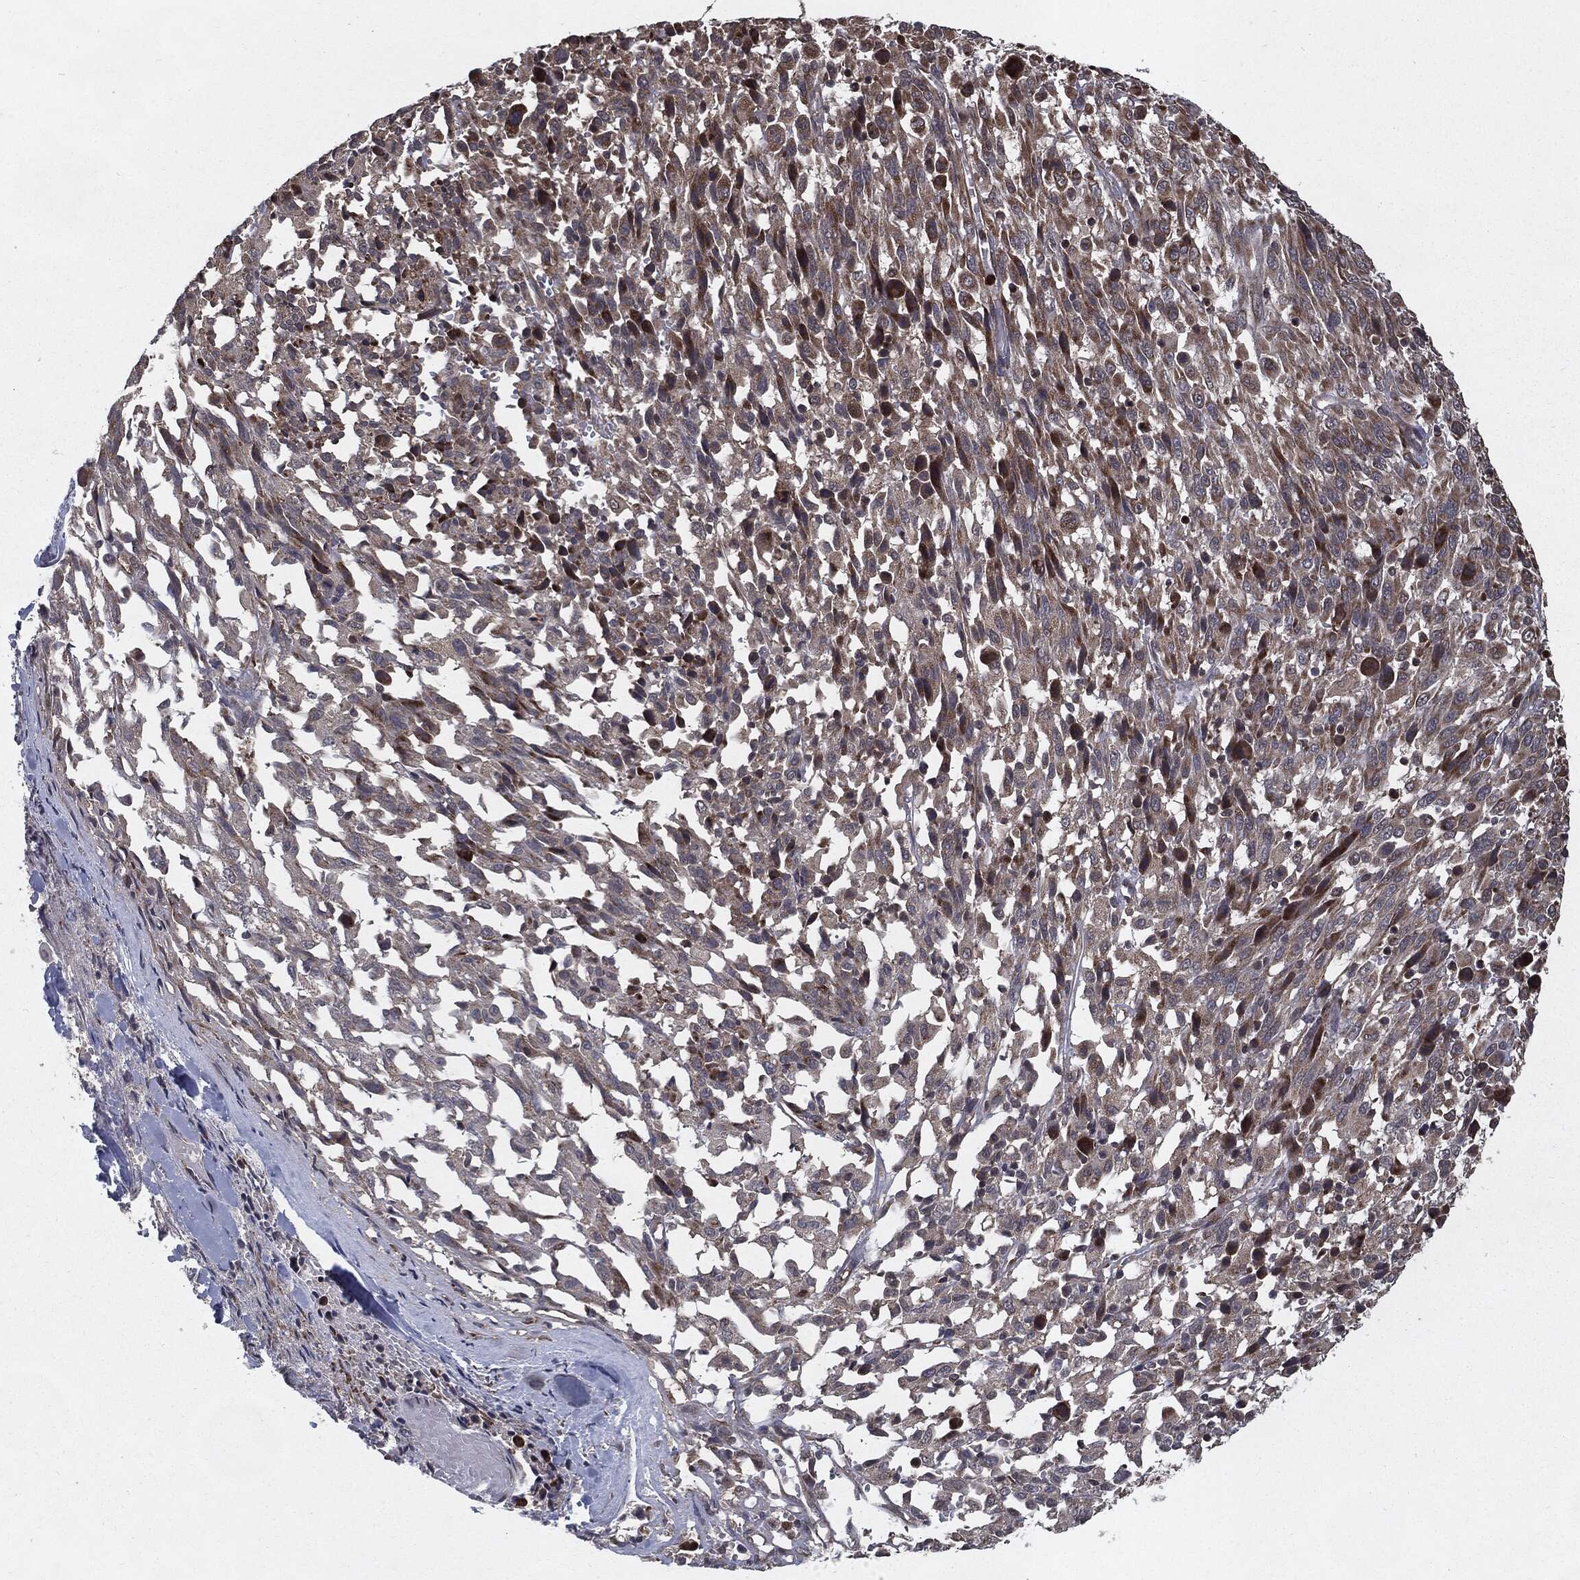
{"staining": {"intensity": "moderate", "quantity": "25%-75%", "location": "cytoplasmic/membranous"}, "tissue": "melanoma", "cell_type": "Tumor cells", "image_type": "cancer", "snomed": [{"axis": "morphology", "description": "Malignant melanoma, NOS"}, {"axis": "topography", "description": "Skin"}], "caption": "Moderate cytoplasmic/membranous expression for a protein is identified in about 25%-75% of tumor cells of malignant melanoma using immunohistochemistry (IHC).", "gene": "HDAC5", "patient": {"sex": "female", "age": 91}}